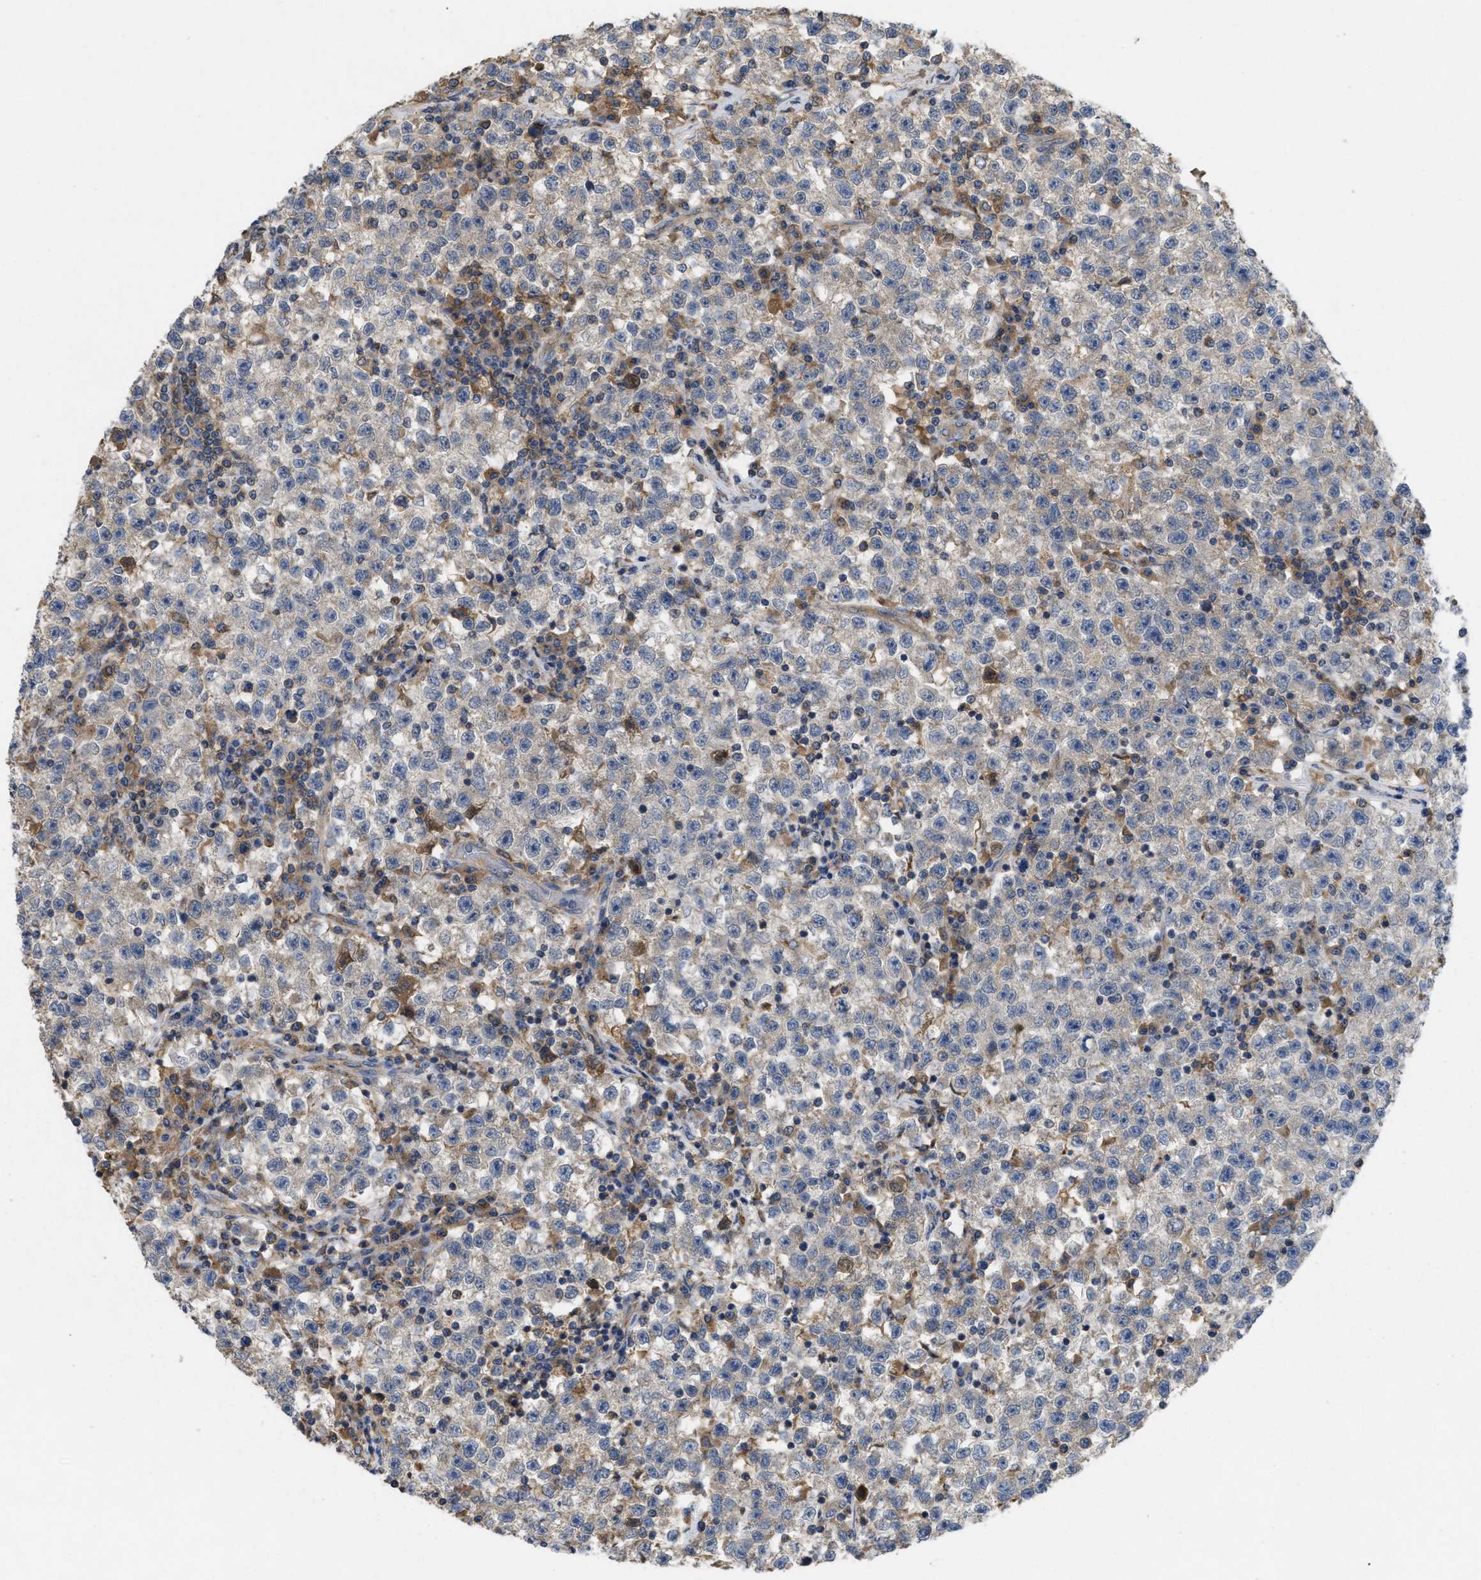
{"staining": {"intensity": "weak", "quantity": "<25%", "location": "cytoplasmic/membranous"}, "tissue": "testis cancer", "cell_type": "Tumor cells", "image_type": "cancer", "snomed": [{"axis": "morphology", "description": "Seminoma, NOS"}, {"axis": "topography", "description": "Testis"}], "caption": "Tumor cells are negative for protein expression in human testis cancer (seminoma).", "gene": "RNF216", "patient": {"sex": "male", "age": 22}}